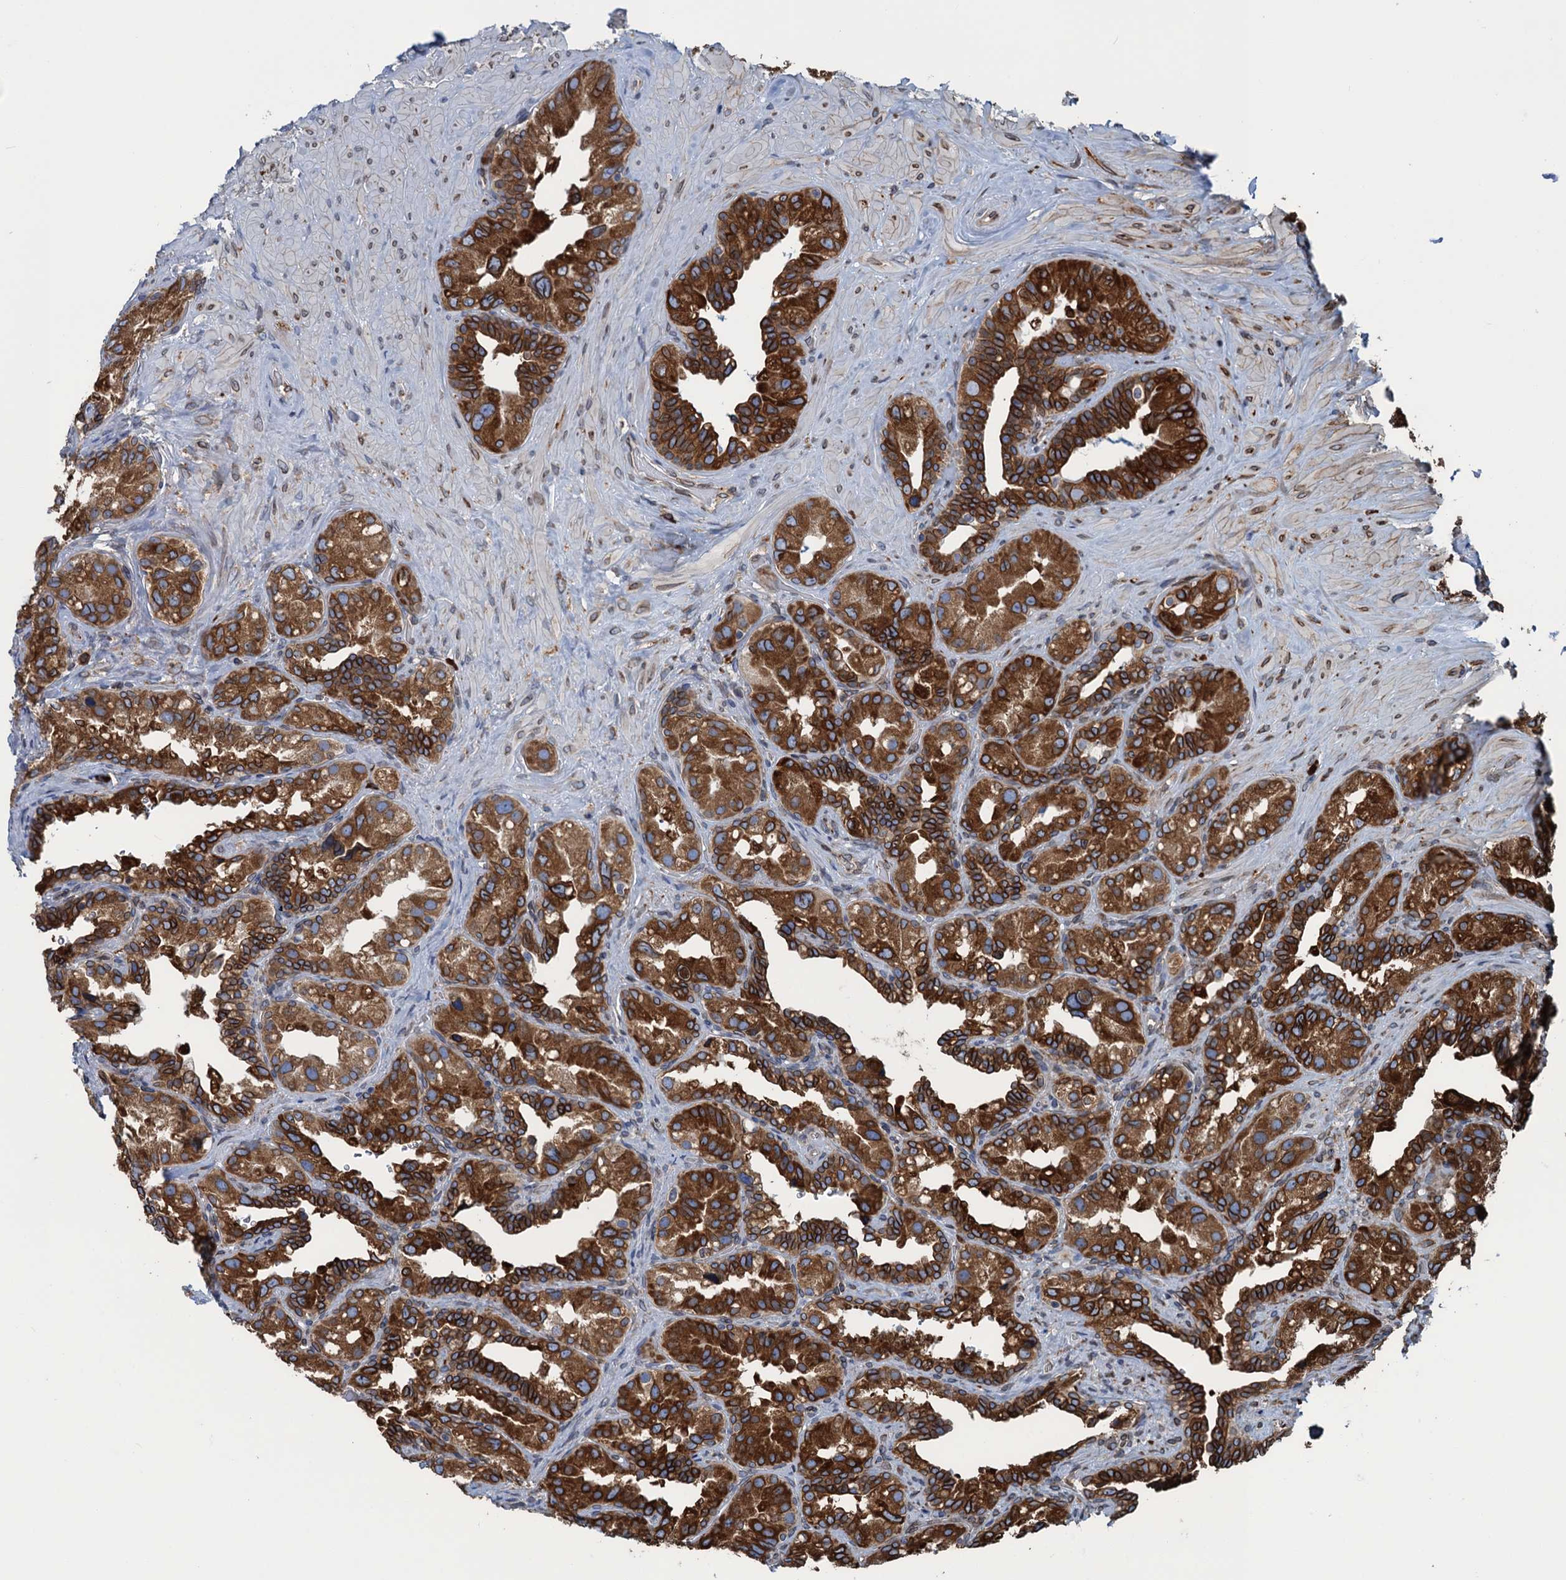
{"staining": {"intensity": "strong", "quantity": ">75%", "location": "cytoplasmic/membranous"}, "tissue": "seminal vesicle", "cell_type": "Glandular cells", "image_type": "normal", "snomed": [{"axis": "morphology", "description": "Normal tissue, NOS"}, {"axis": "topography", "description": "Seminal veicle"}, {"axis": "topography", "description": "Peripheral nerve tissue"}], "caption": "About >75% of glandular cells in benign human seminal vesicle exhibit strong cytoplasmic/membranous protein positivity as visualized by brown immunohistochemical staining.", "gene": "TMEM205", "patient": {"sex": "male", "age": 67}}